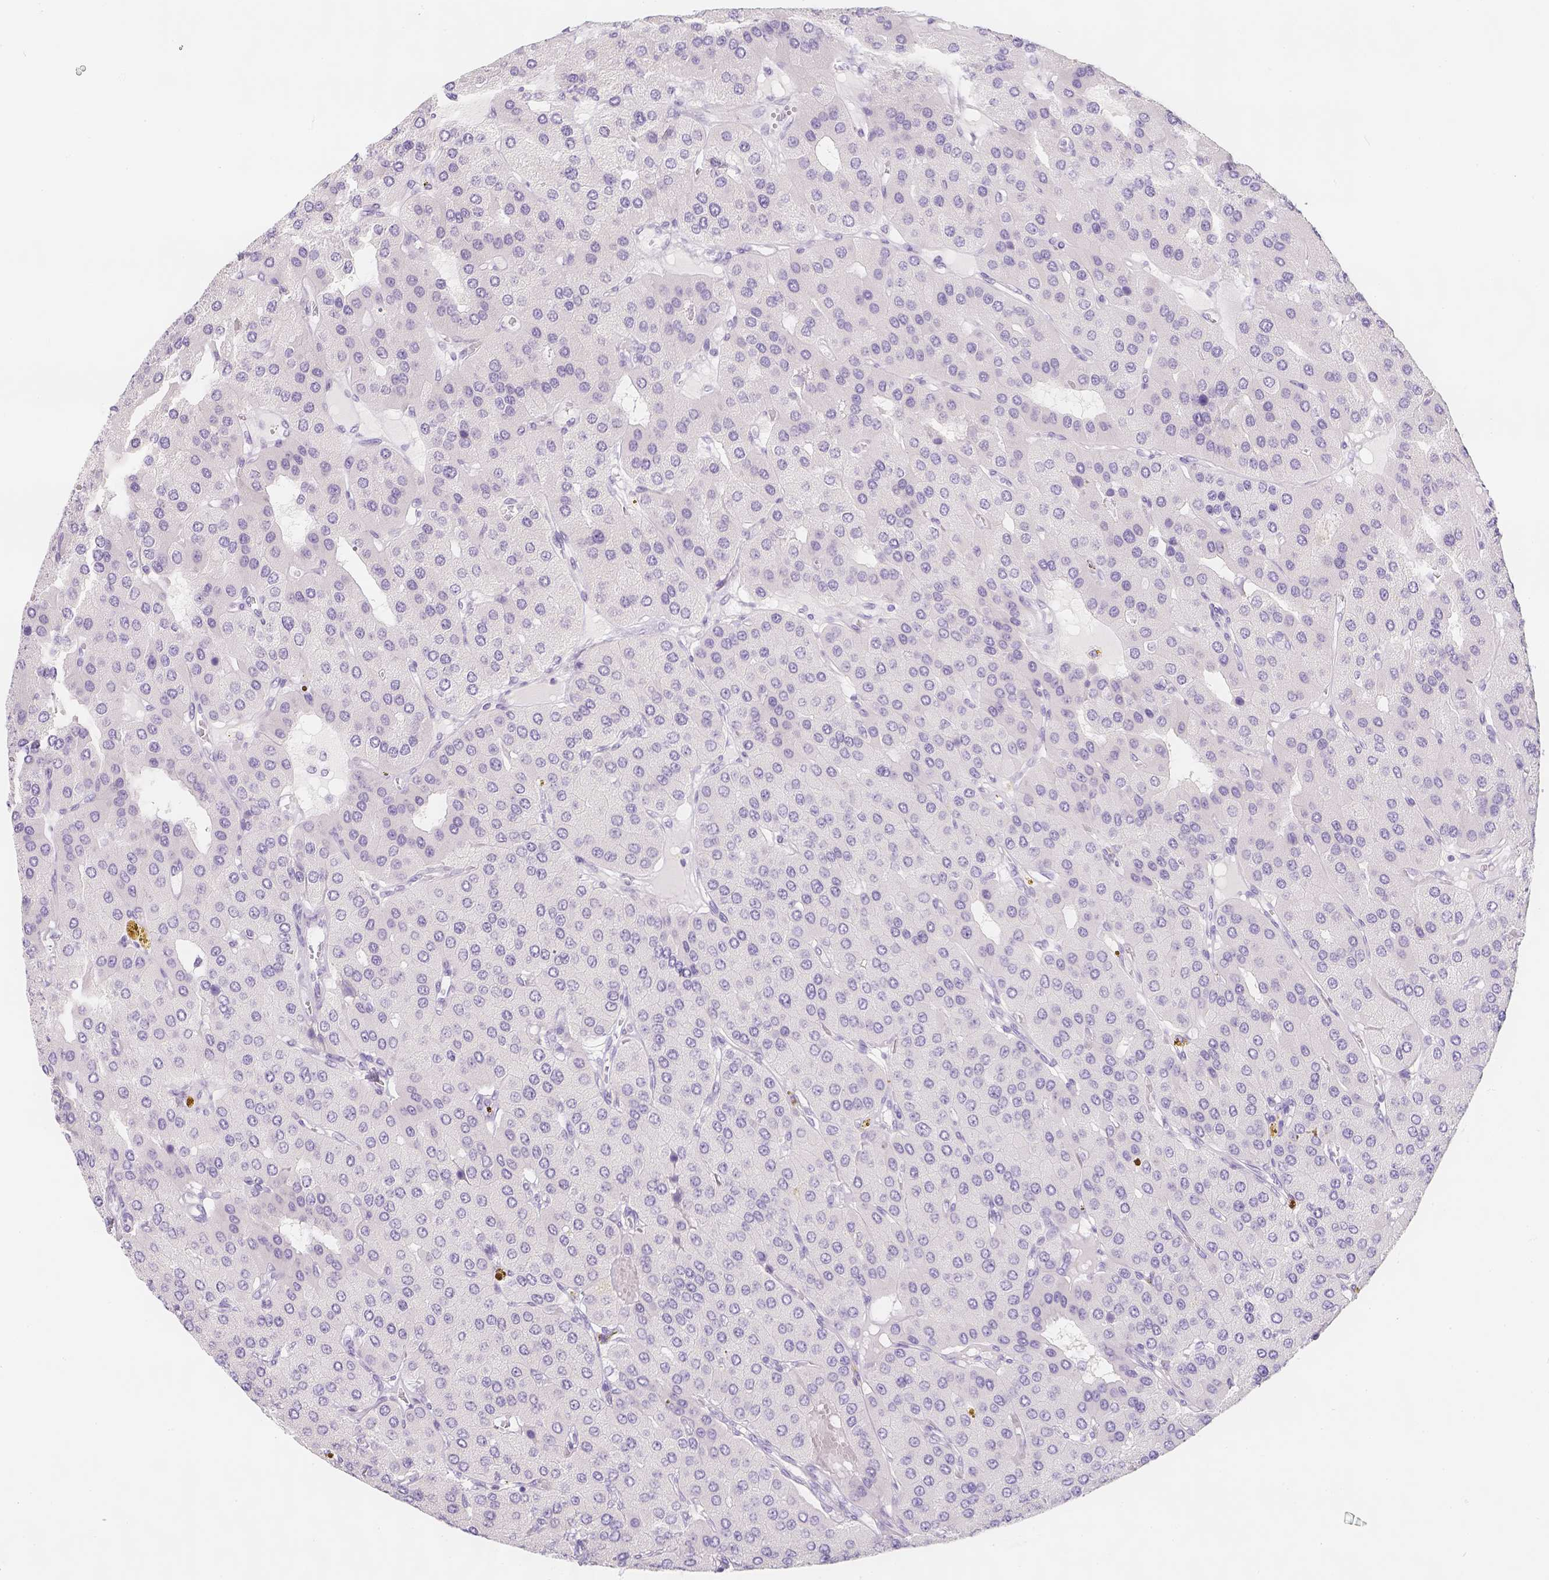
{"staining": {"intensity": "negative", "quantity": "none", "location": "none"}, "tissue": "parathyroid gland", "cell_type": "Glandular cells", "image_type": "normal", "snomed": [{"axis": "morphology", "description": "Normal tissue, NOS"}, {"axis": "morphology", "description": "Adenoma, NOS"}, {"axis": "topography", "description": "Parathyroid gland"}], "caption": "Parathyroid gland stained for a protein using immunohistochemistry exhibits no expression glandular cells.", "gene": "SLC18A1", "patient": {"sex": "female", "age": 86}}